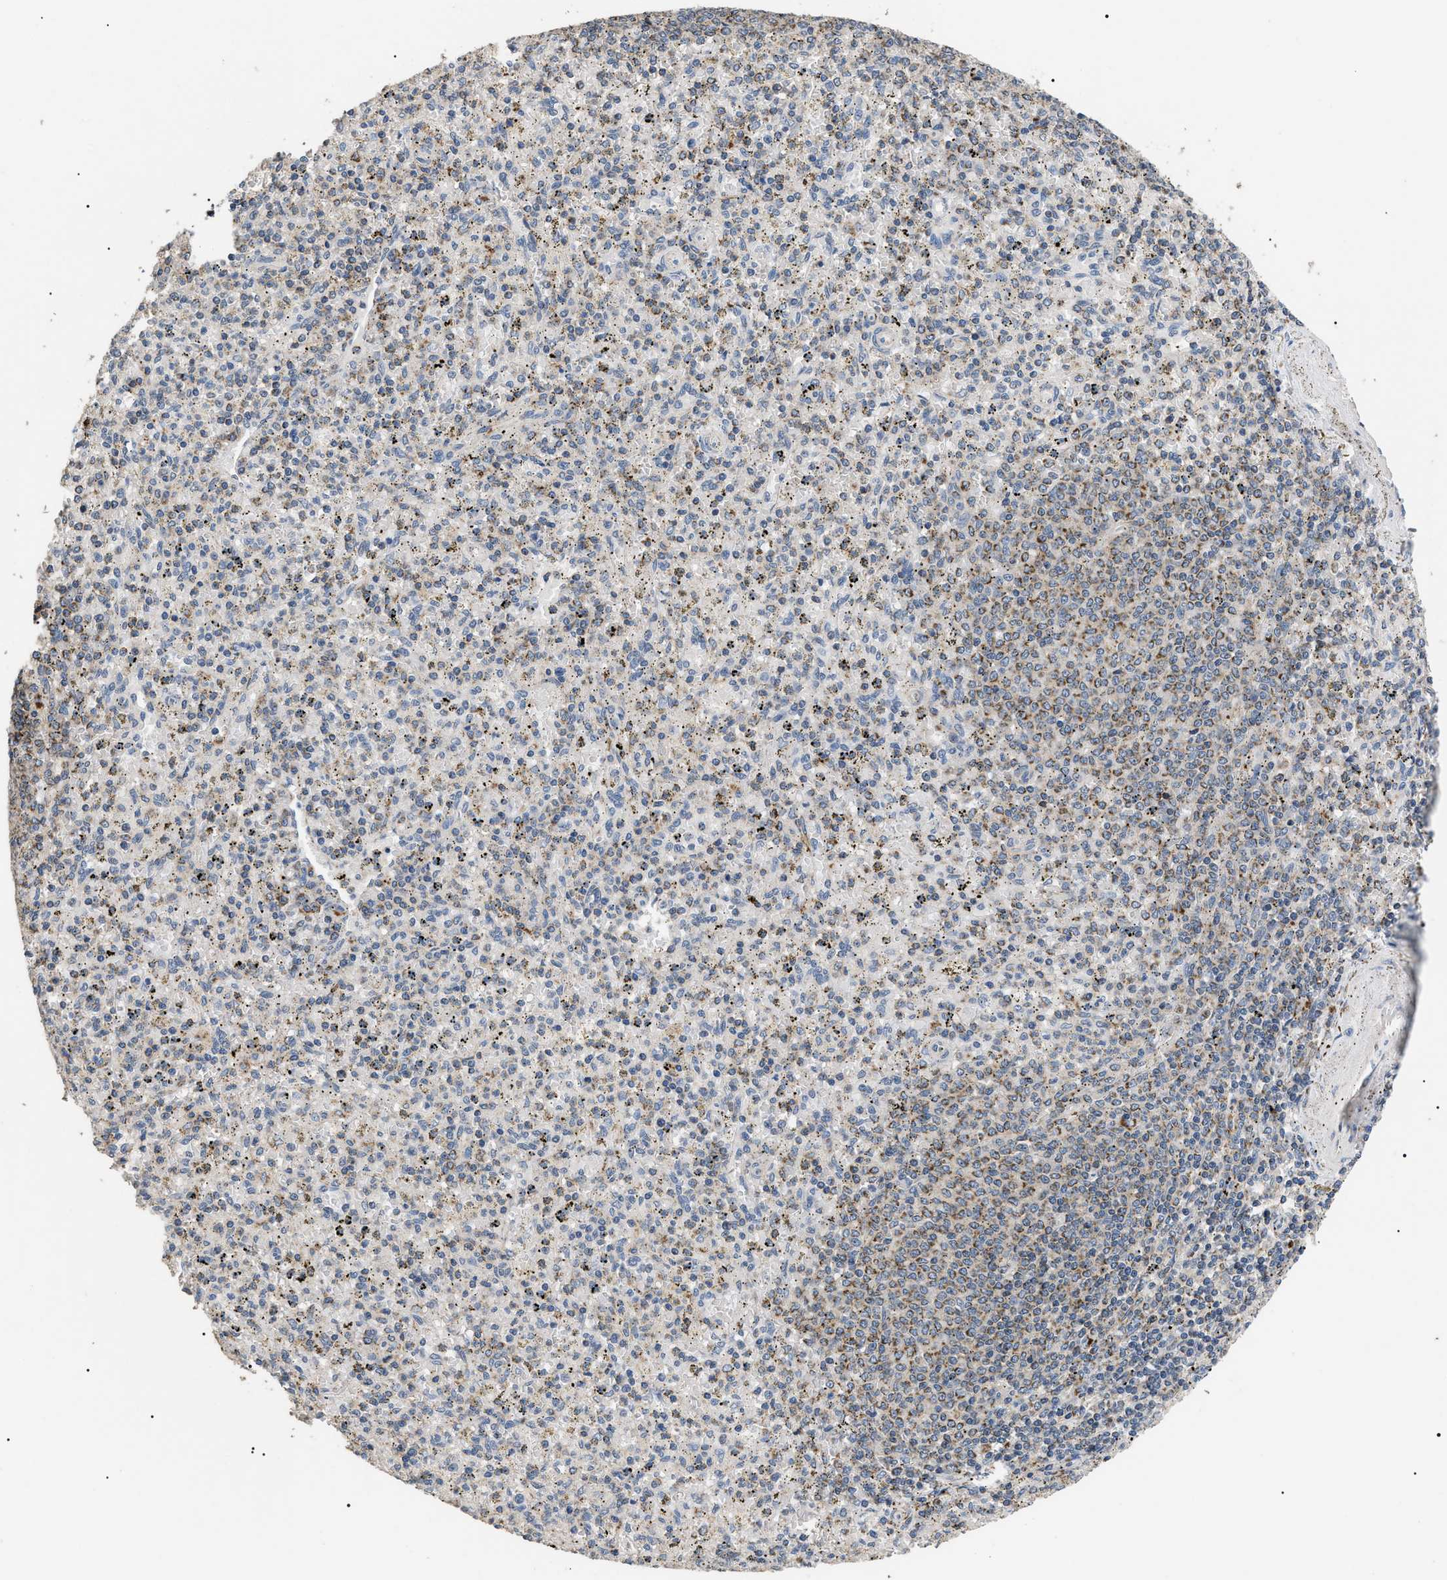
{"staining": {"intensity": "weak", "quantity": "<25%", "location": "cytoplasmic/membranous"}, "tissue": "spleen", "cell_type": "Cells in red pulp", "image_type": "normal", "snomed": [{"axis": "morphology", "description": "Normal tissue, NOS"}, {"axis": "topography", "description": "Spleen"}], "caption": "Immunohistochemistry micrograph of benign human spleen stained for a protein (brown), which displays no staining in cells in red pulp. (Immunohistochemistry (ihc), brightfield microscopy, high magnification).", "gene": "TOMM6", "patient": {"sex": "male", "age": 72}}